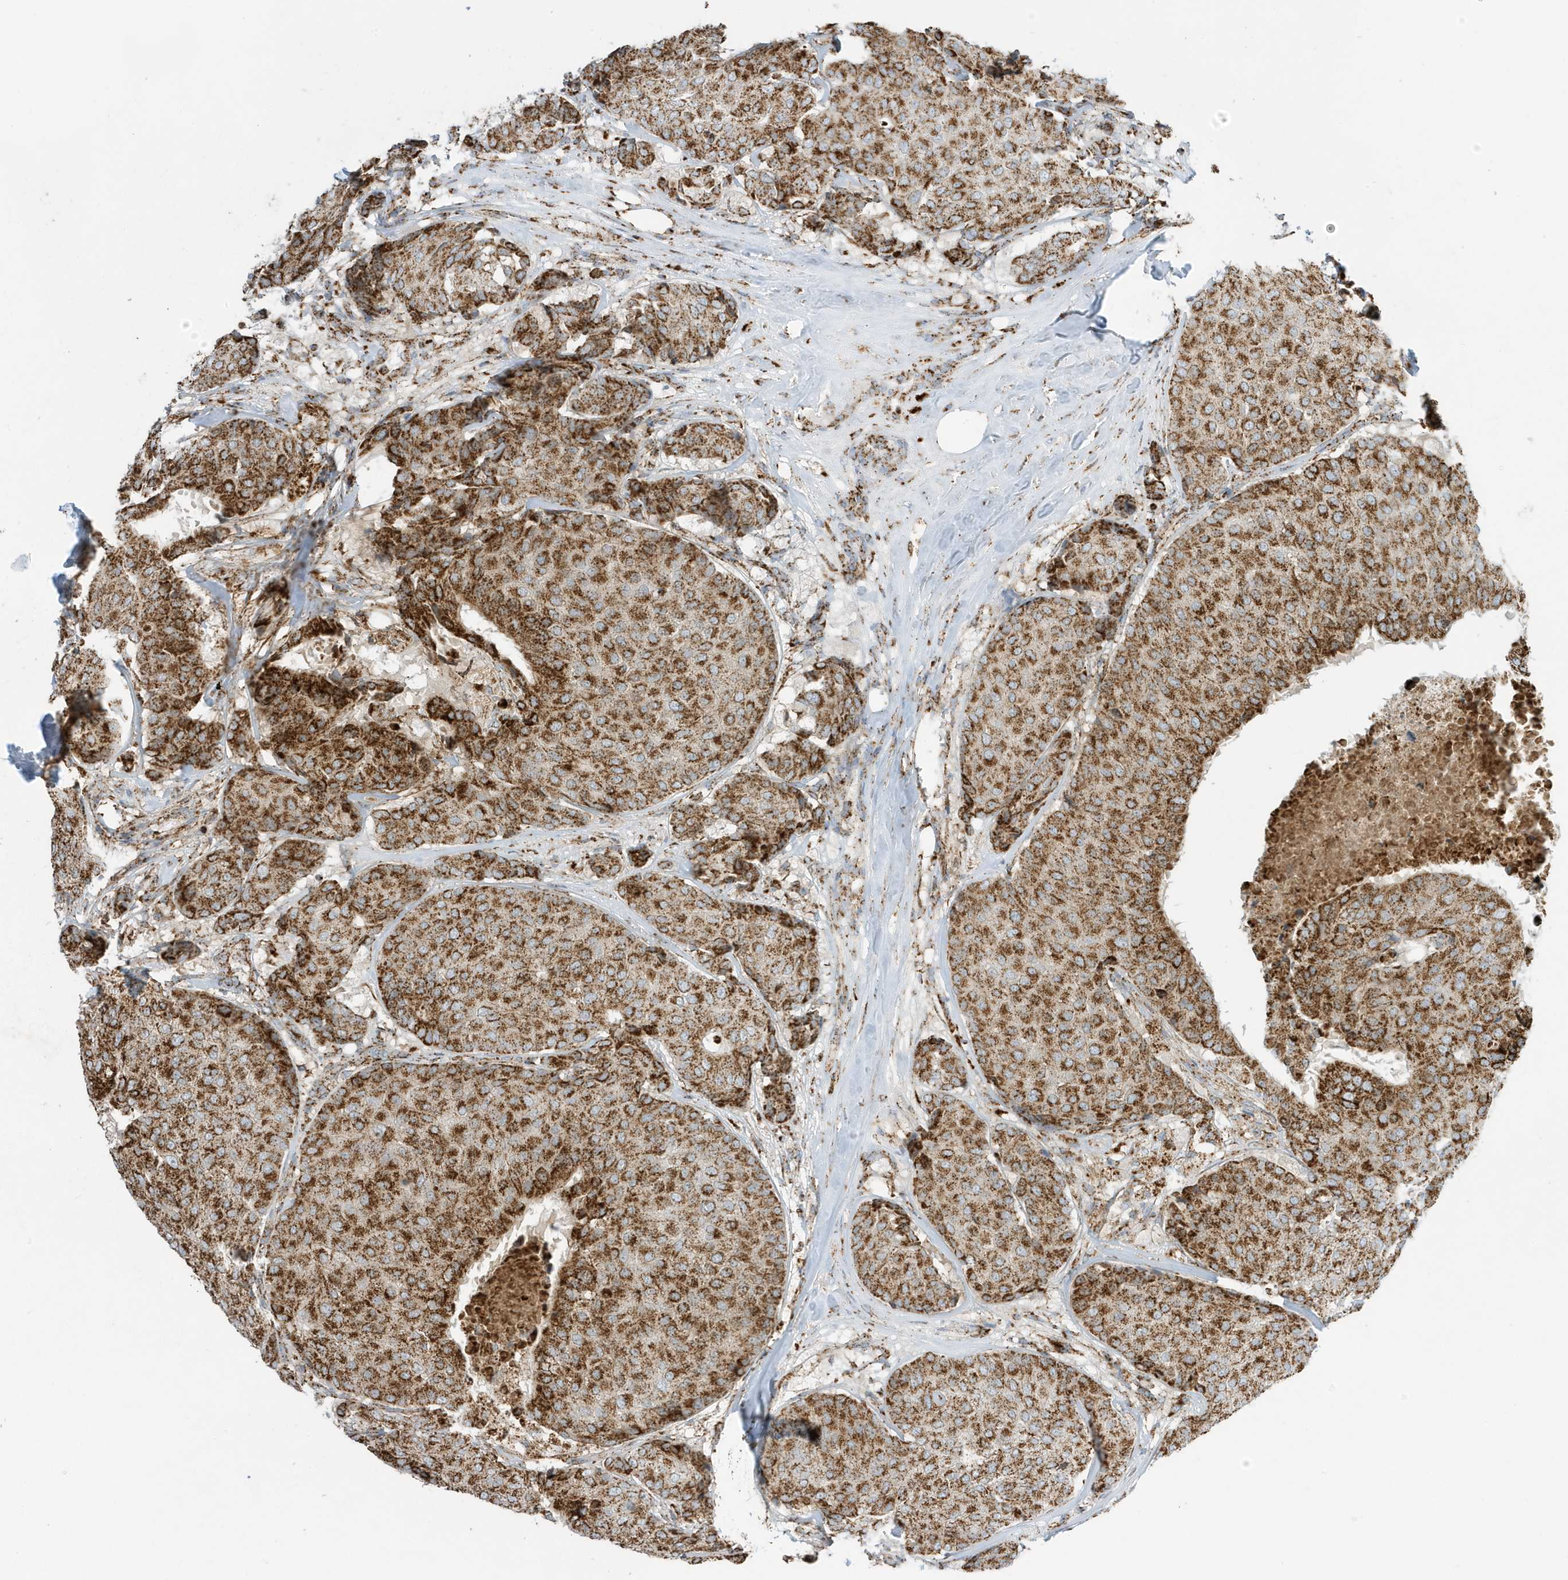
{"staining": {"intensity": "moderate", "quantity": ">75%", "location": "cytoplasmic/membranous"}, "tissue": "breast cancer", "cell_type": "Tumor cells", "image_type": "cancer", "snomed": [{"axis": "morphology", "description": "Duct carcinoma"}, {"axis": "topography", "description": "Breast"}], "caption": "Protein staining reveals moderate cytoplasmic/membranous expression in about >75% of tumor cells in breast invasive ductal carcinoma.", "gene": "ATP5ME", "patient": {"sex": "female", "age": 75}}